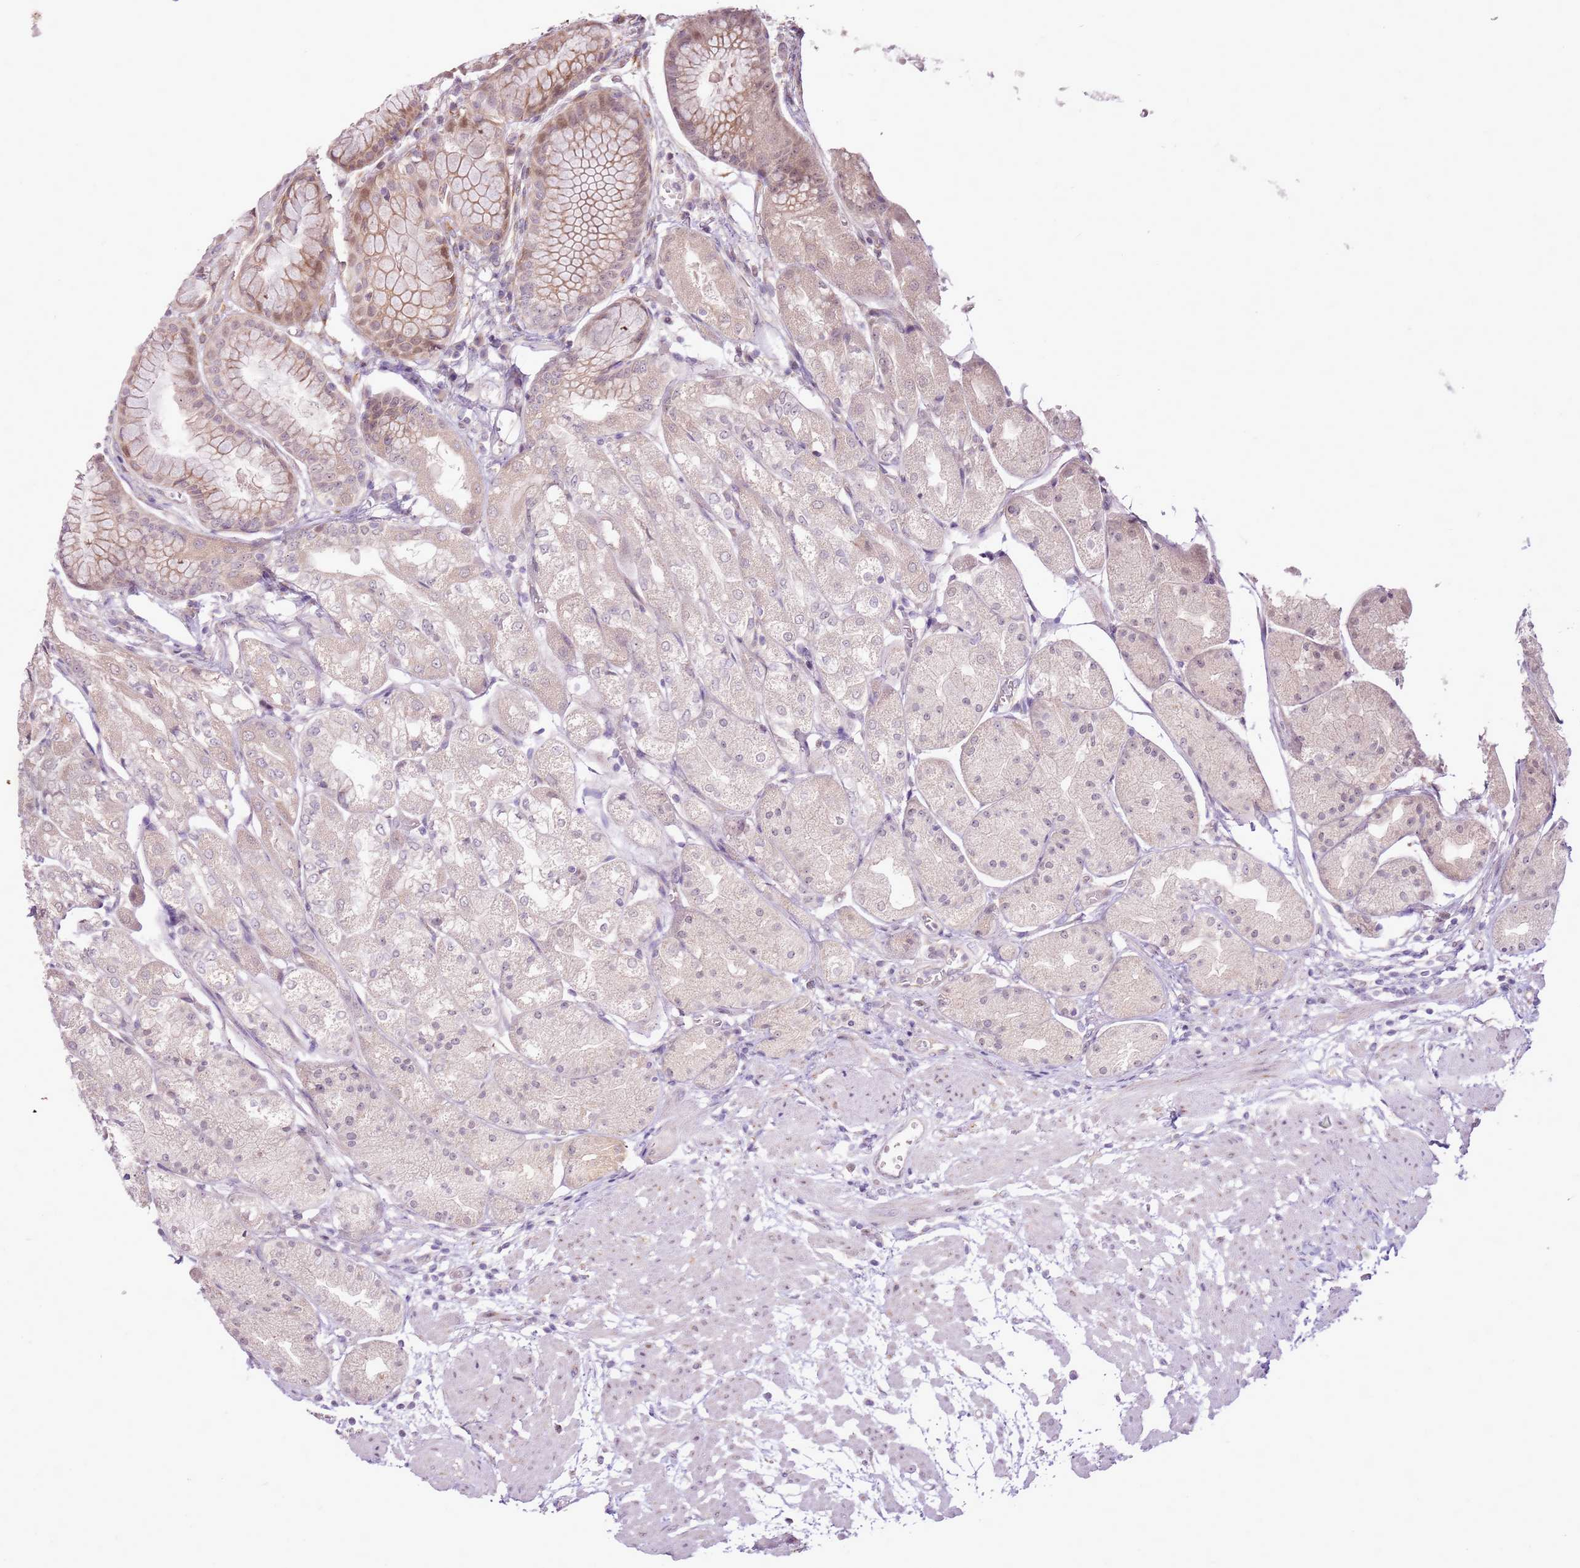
{"staining": {"intensity": "moderate", "quantity": "<25%", "location": "cytoplasmic/membranous"}, "tissue": "stomach", "cell_type": "Glandular cells", "image_type": "normal", "snomed": [{"axis": "morphology", "description": "Normal tissue, NOS"}, {"axis": "topography", "description": "Stomach, upper"}], "caption": "IHC (DAB) staining of benign human stomach exhibits moderate cytoplasmic/membranous protein expression in about <25% of glandular cells.", "gene": "UGGT2", "patient": {"sex": "male", "age": 72}}